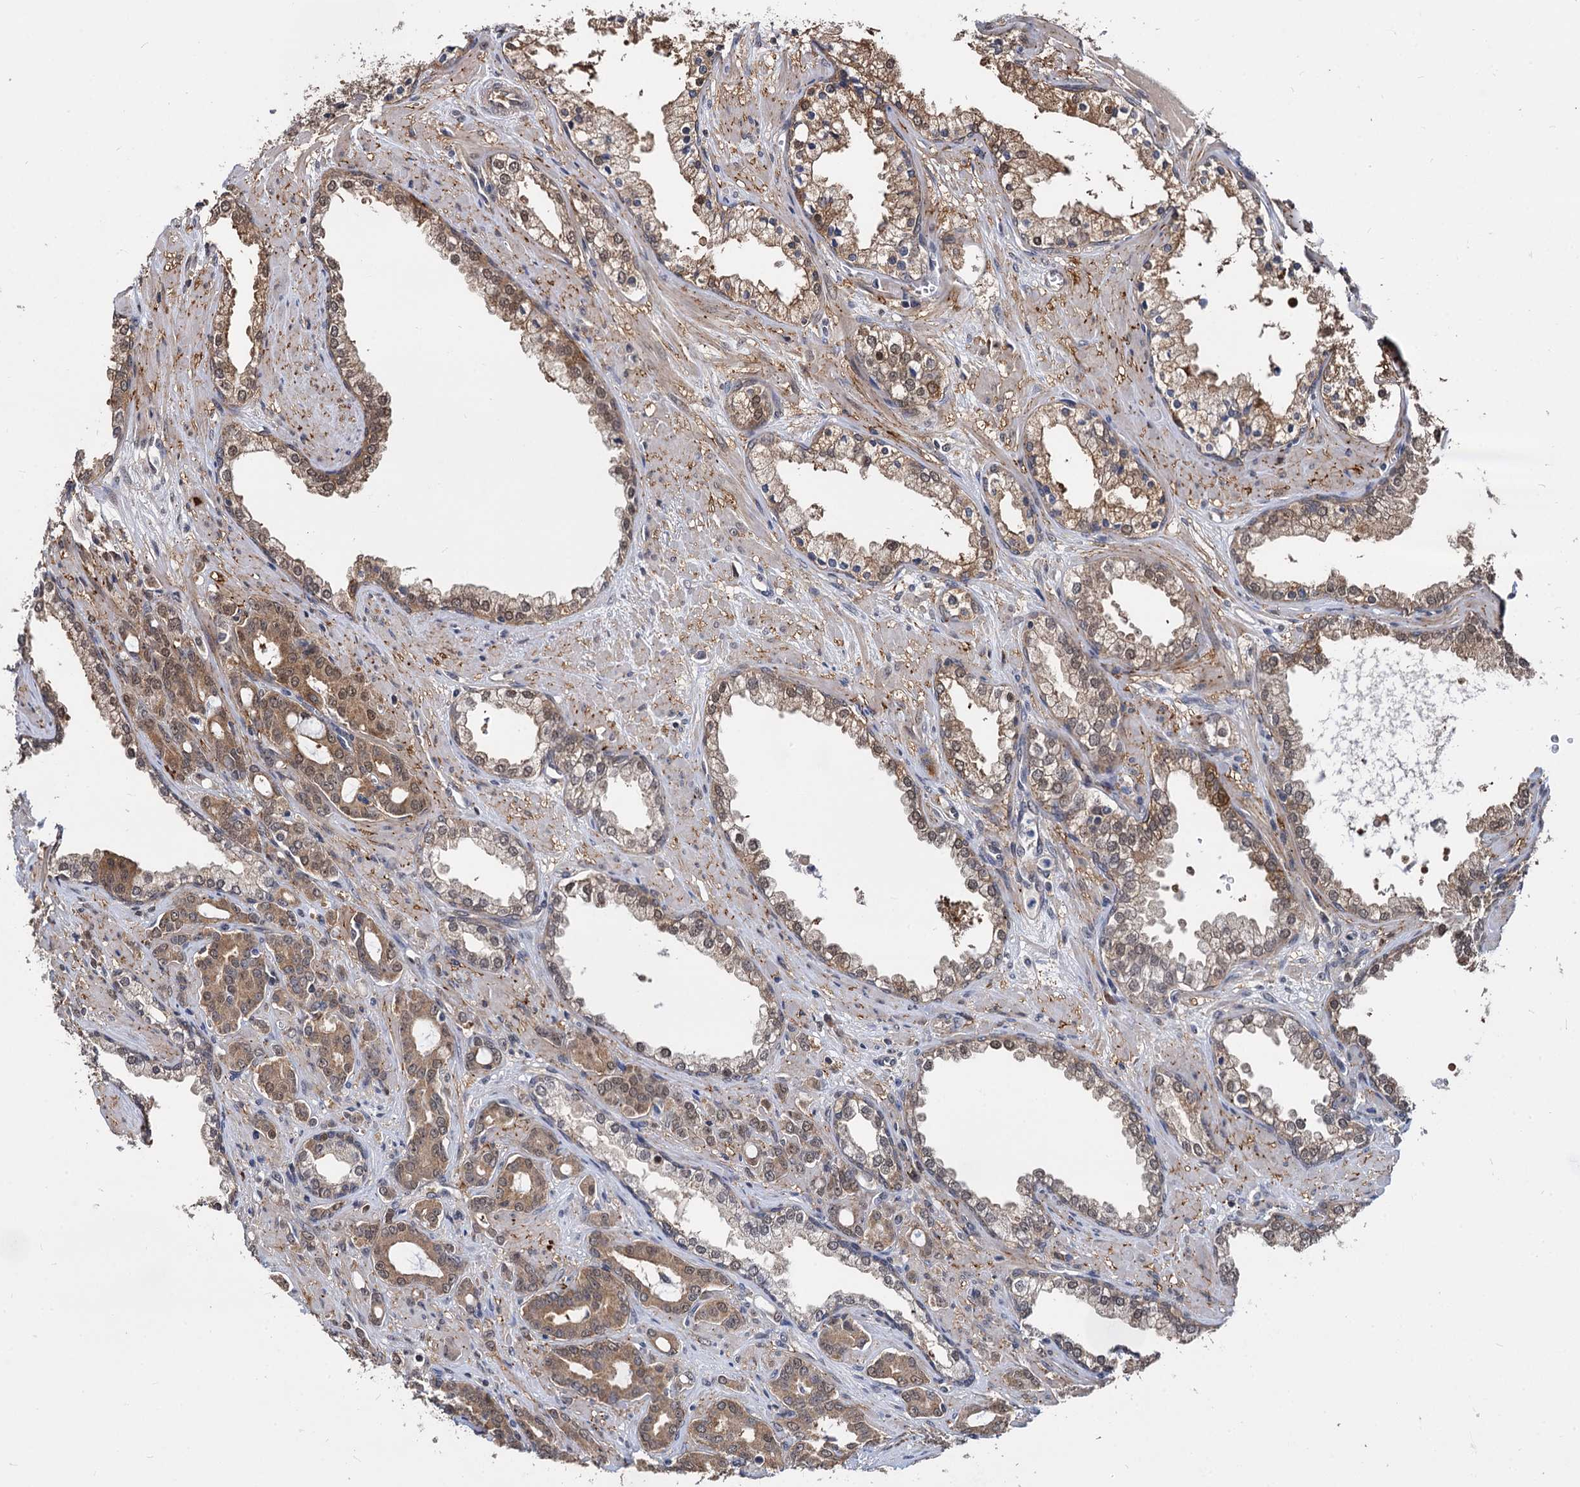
{"staining": {"intensity": "moderate", "quantity": ">75%", "location": "cytoplasmic/membranous,nuclear"}, "tissue": "prostate cancer", "cell_type": "Tumor cells", "image_type": "cancer", "snomed": [{"axis": "morphology", "description": "Adenocarcinoma, High grade"}, {"axis": "topography", "description": "Prostate"}], "caption": "Approximately >75% of tumor cells in human high-grade adenocarcinoma (prostate) display moderate cytoplasmic/membranous and nuclear protein positivity as visualized by brown immunohistochemical staining.", "gene": "PSMD4", "patient": {"sex": "male", "age": 72}}